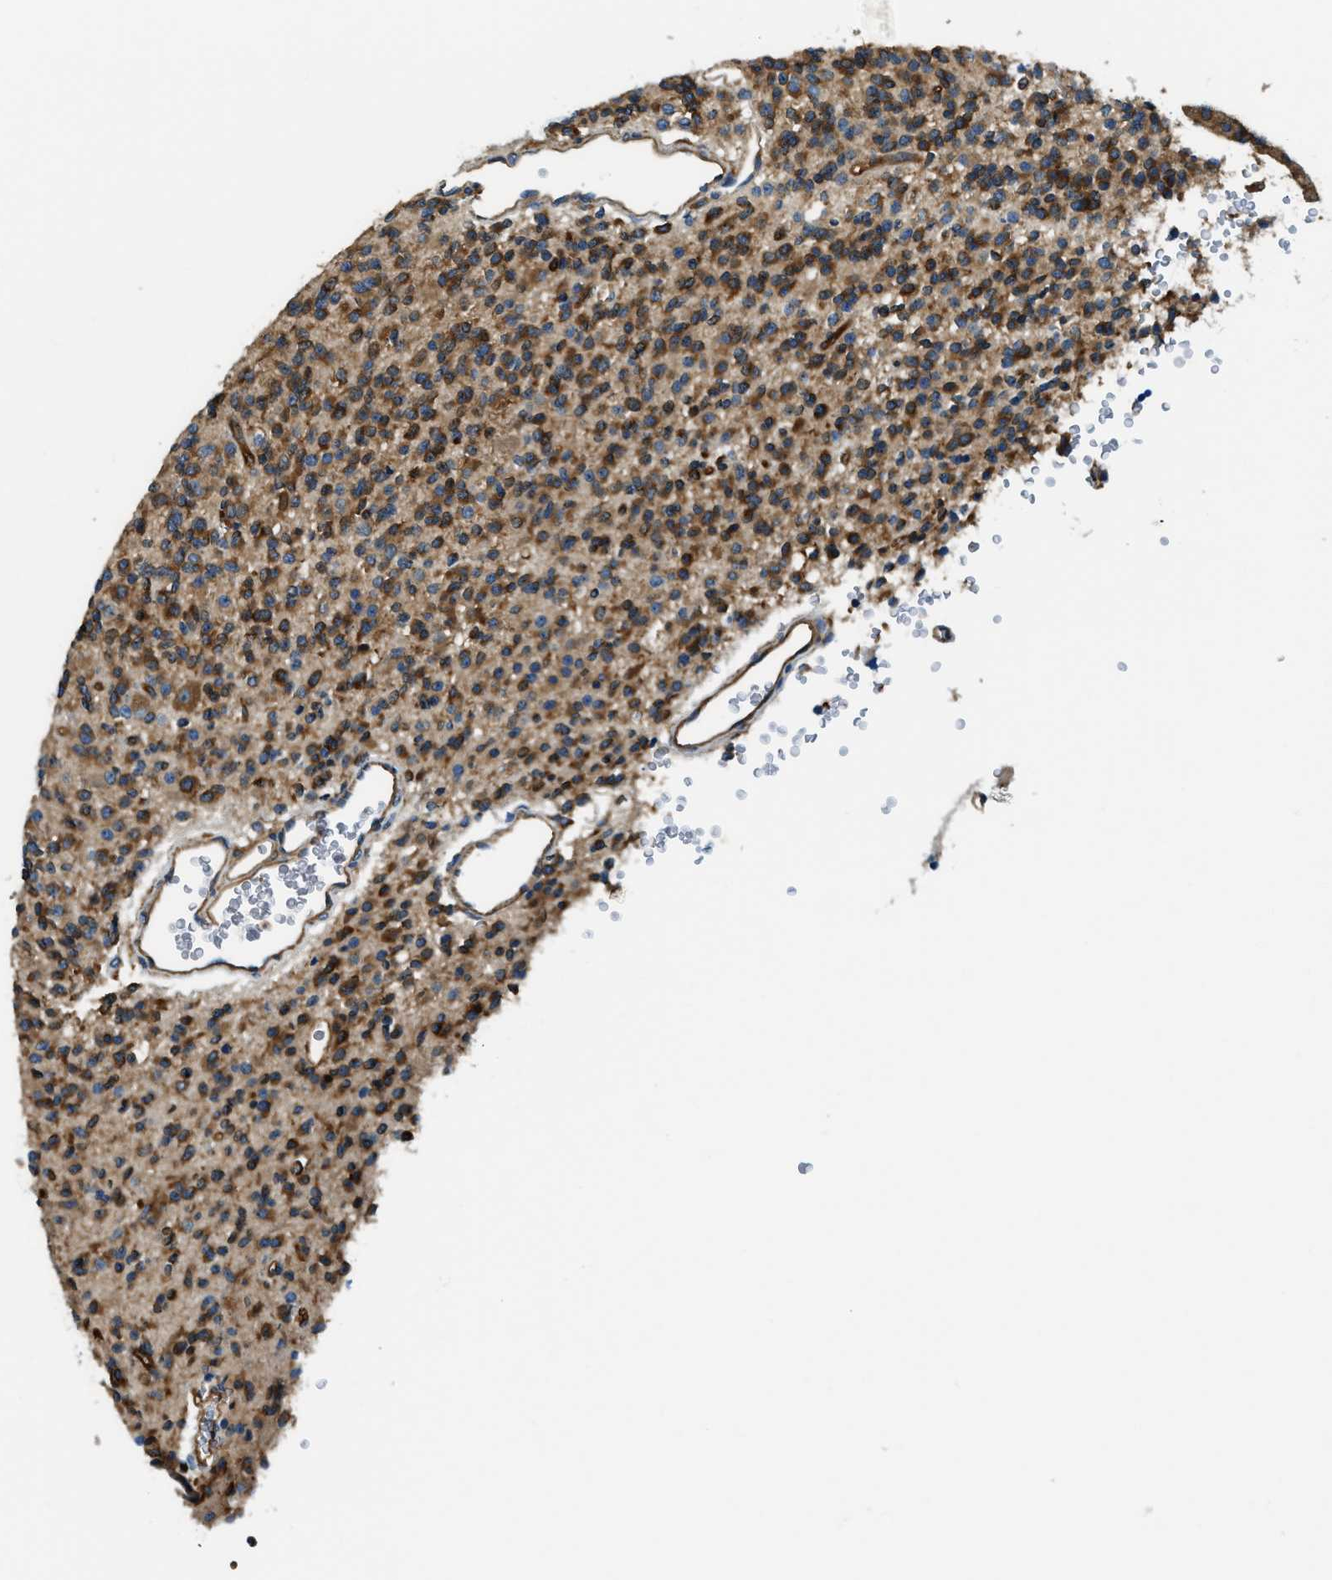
{"staining": {"intensity": "strong", "quantity": ">75%", "location": "cytoplasmic/membranous"}, "tissue": "glioma", "cell_type": "Tumor cells", "image_type": "cancer", "snomed": [{"axis": "morphology", "description": "Glioma, malignant, High grade"}, {"axis": "topography", "description": "Brain"}], "caption": "This histopathology image displays immunohistochemistry staining of human glioma, with high strong cytoplasmic/membranous staining in approximately >75% of tumor cells.", "gene": "EEA1", "patient": {"sex": "male", "age": 34}}